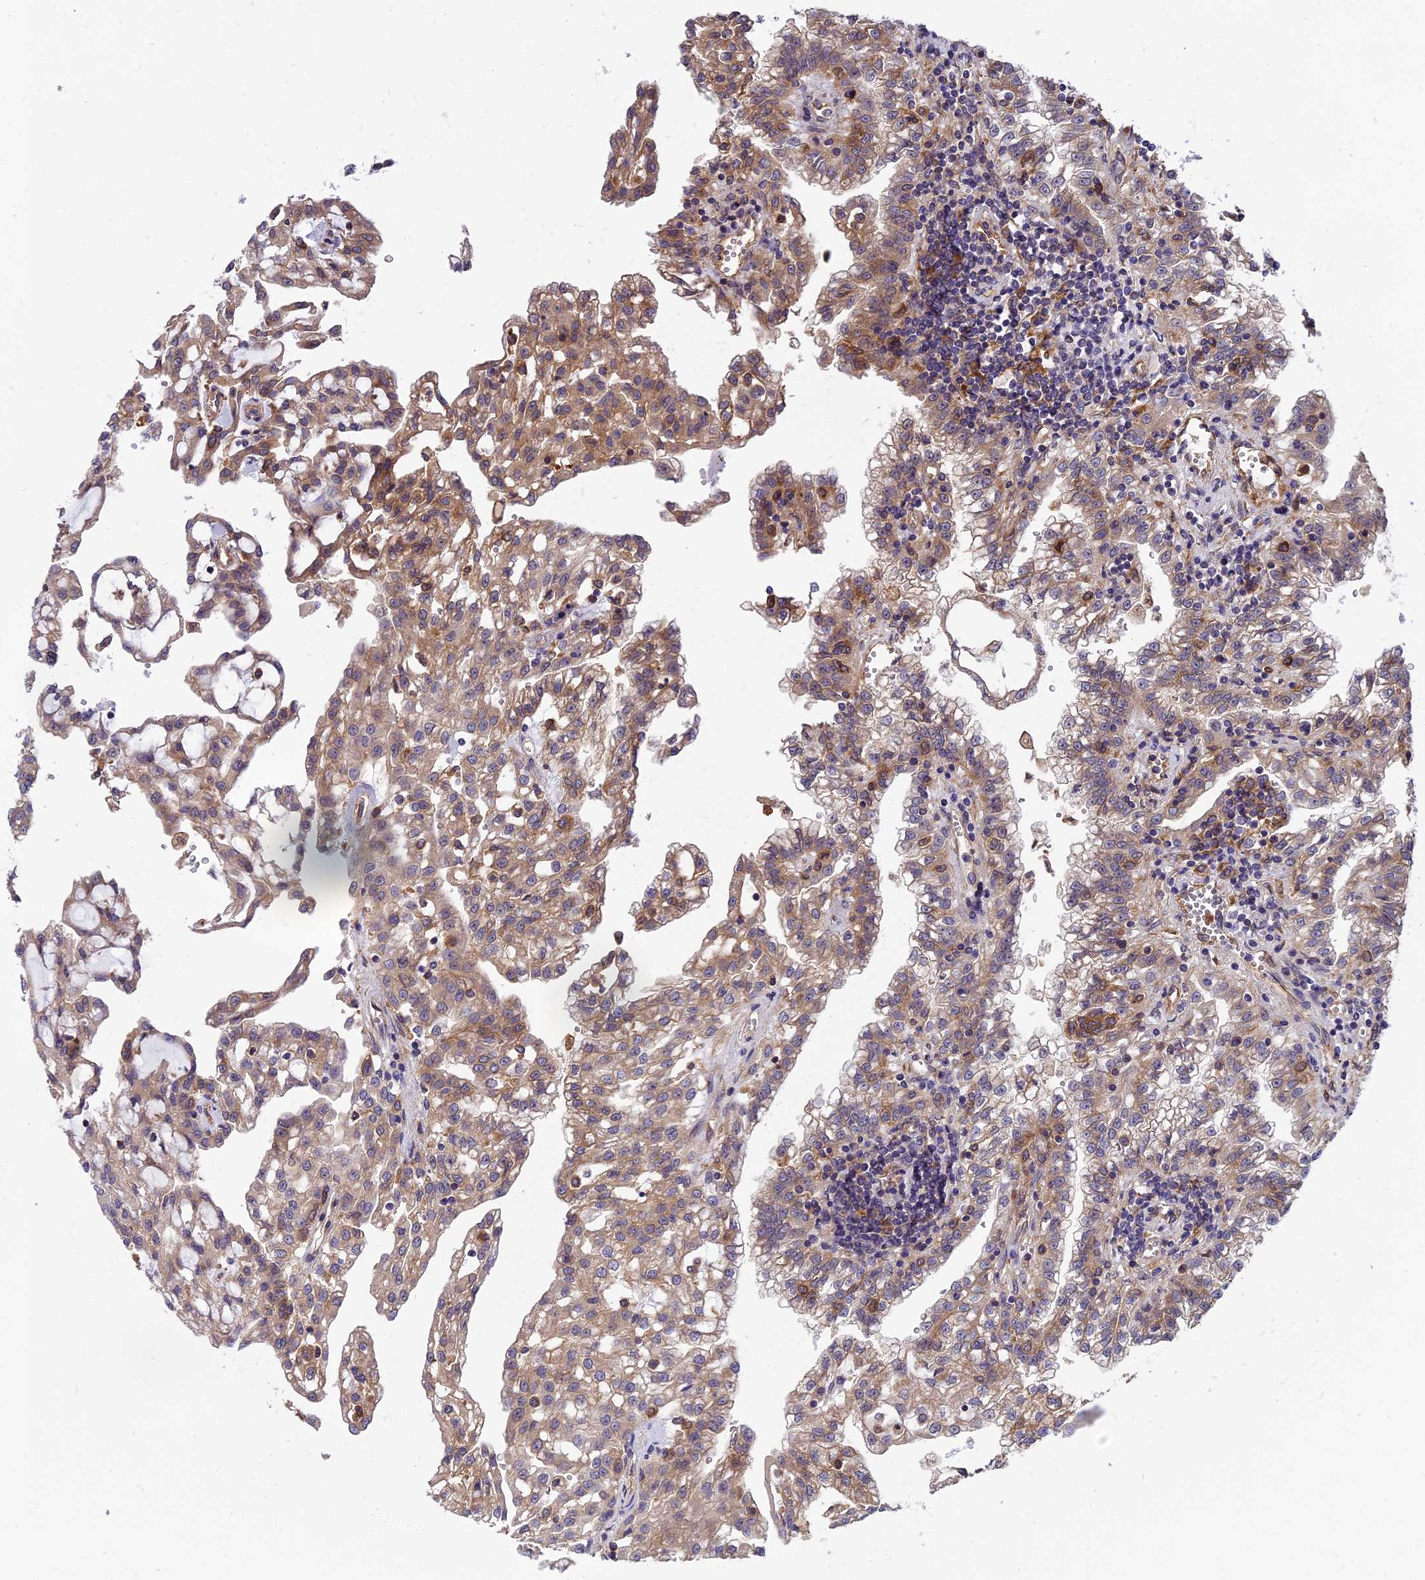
{"staining": {"intensity": "moderate", "quantity": ">75%", "location": "cytoplasmic/membranous"}, "tissue": "renal cancer", "cell_type": "Tumor cells", "image_type": "cancer", "snomed": [{"axis": "morphology", "description": "Adenocarcinoma, NOS"}, {"axis": "topography", "description": "Kidney"}], "caption": "Moderate cytoplasmic/membranous expression for a protein is present in approximately >75% of tumor cells of renal adenocarcinoma using IHC.", "gene": "EHBP1L1", "patient": {"sex": "male", "age": 63}}